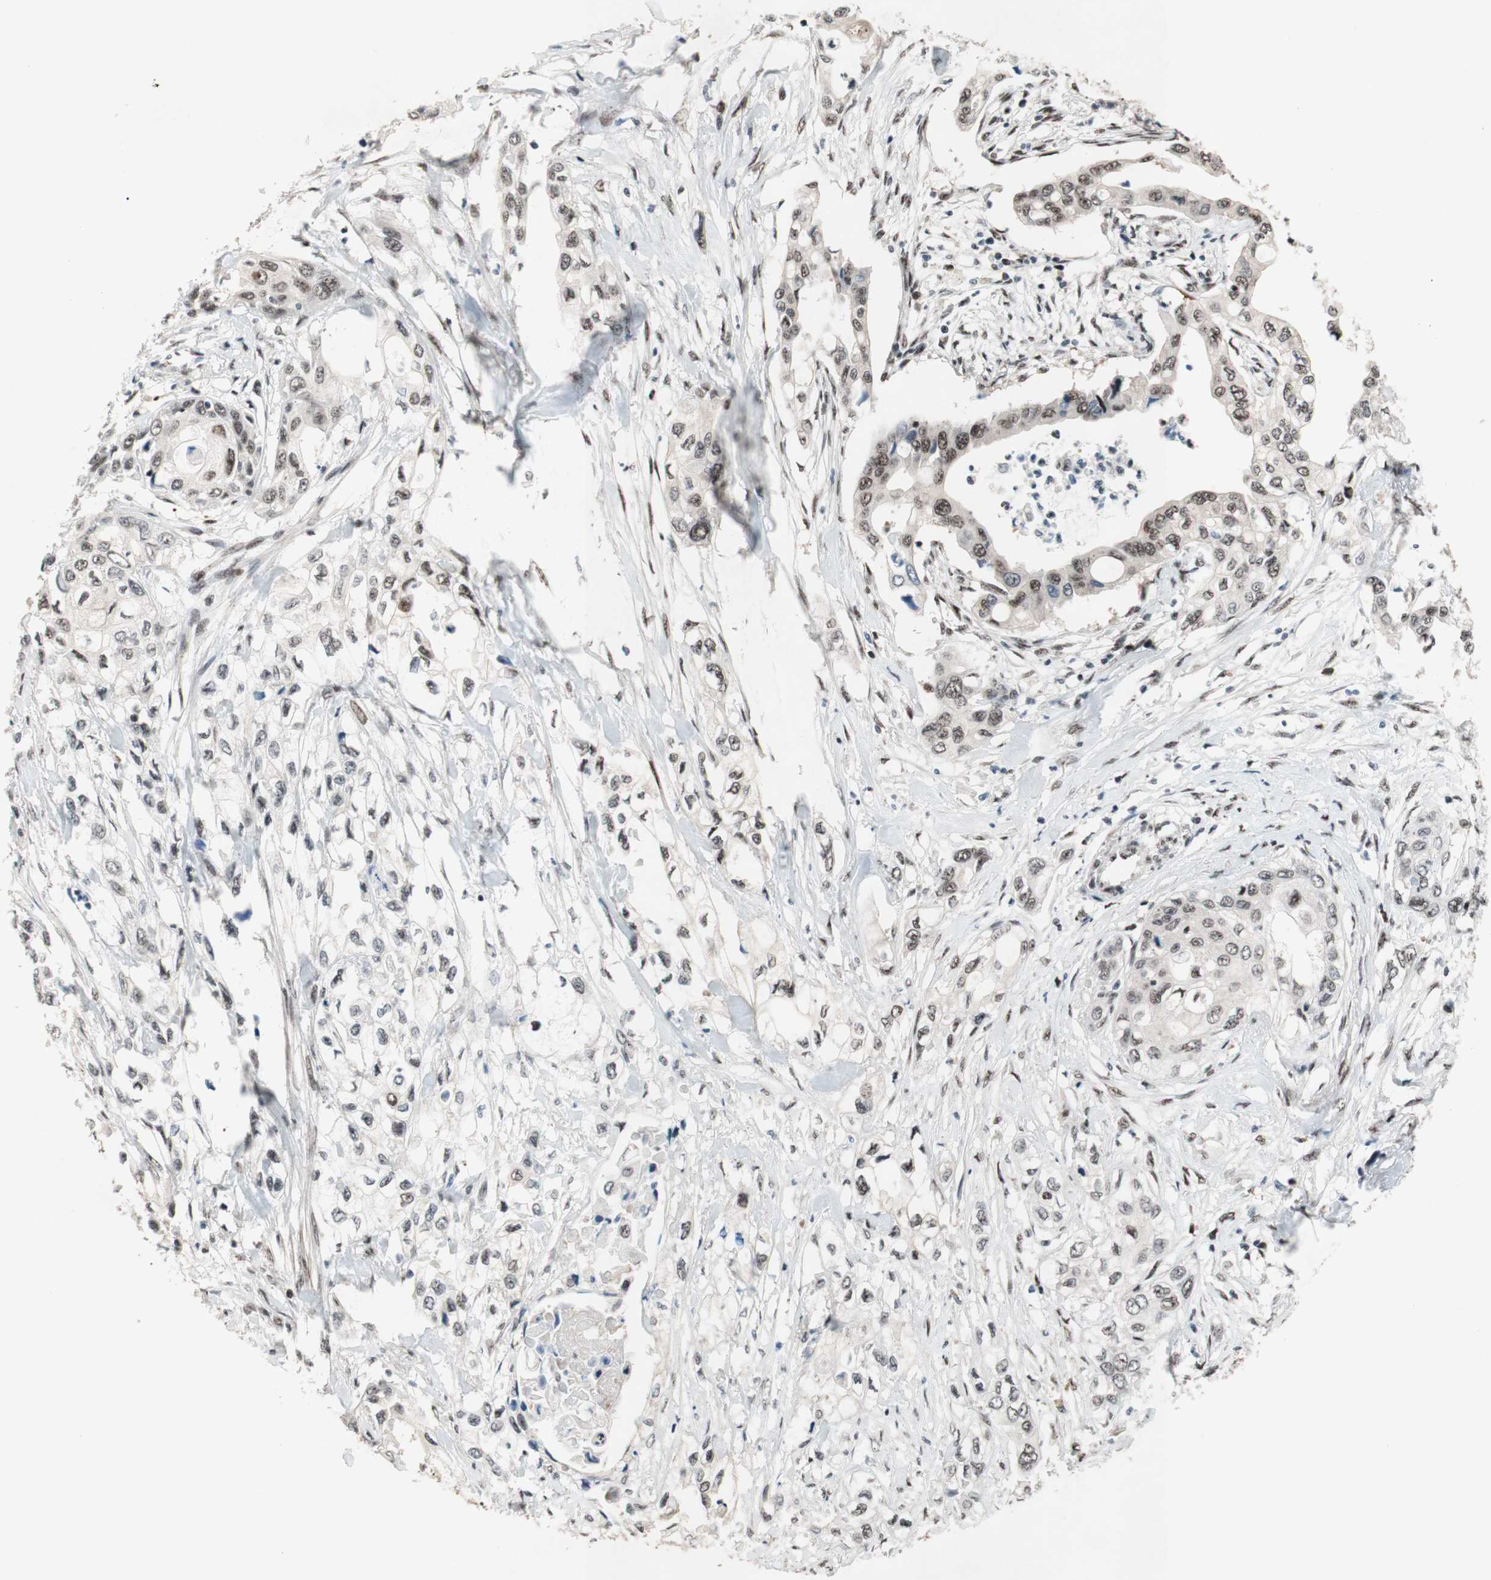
{"staining": {"intensity": "weak", "quantity": "25%-75%", "location": "nuclear"}, "tissue": "pancreatic cancer", "cell_type": "Tumor cells", "image_type": "cancer", "snomed": [{"axis": "morphology", "description": "Adenocarcinoma, NOS"}, {"axis": "topography", "description": "Pancreas"}], "caption": "Weak nuclear staining for a protein is appreciated in approximately 25%-75% of tumor cells of pancreatic cancer using immunohistochemistry.", "gene": "TLE1", "patient": {"sex": "female", "age": 70}}